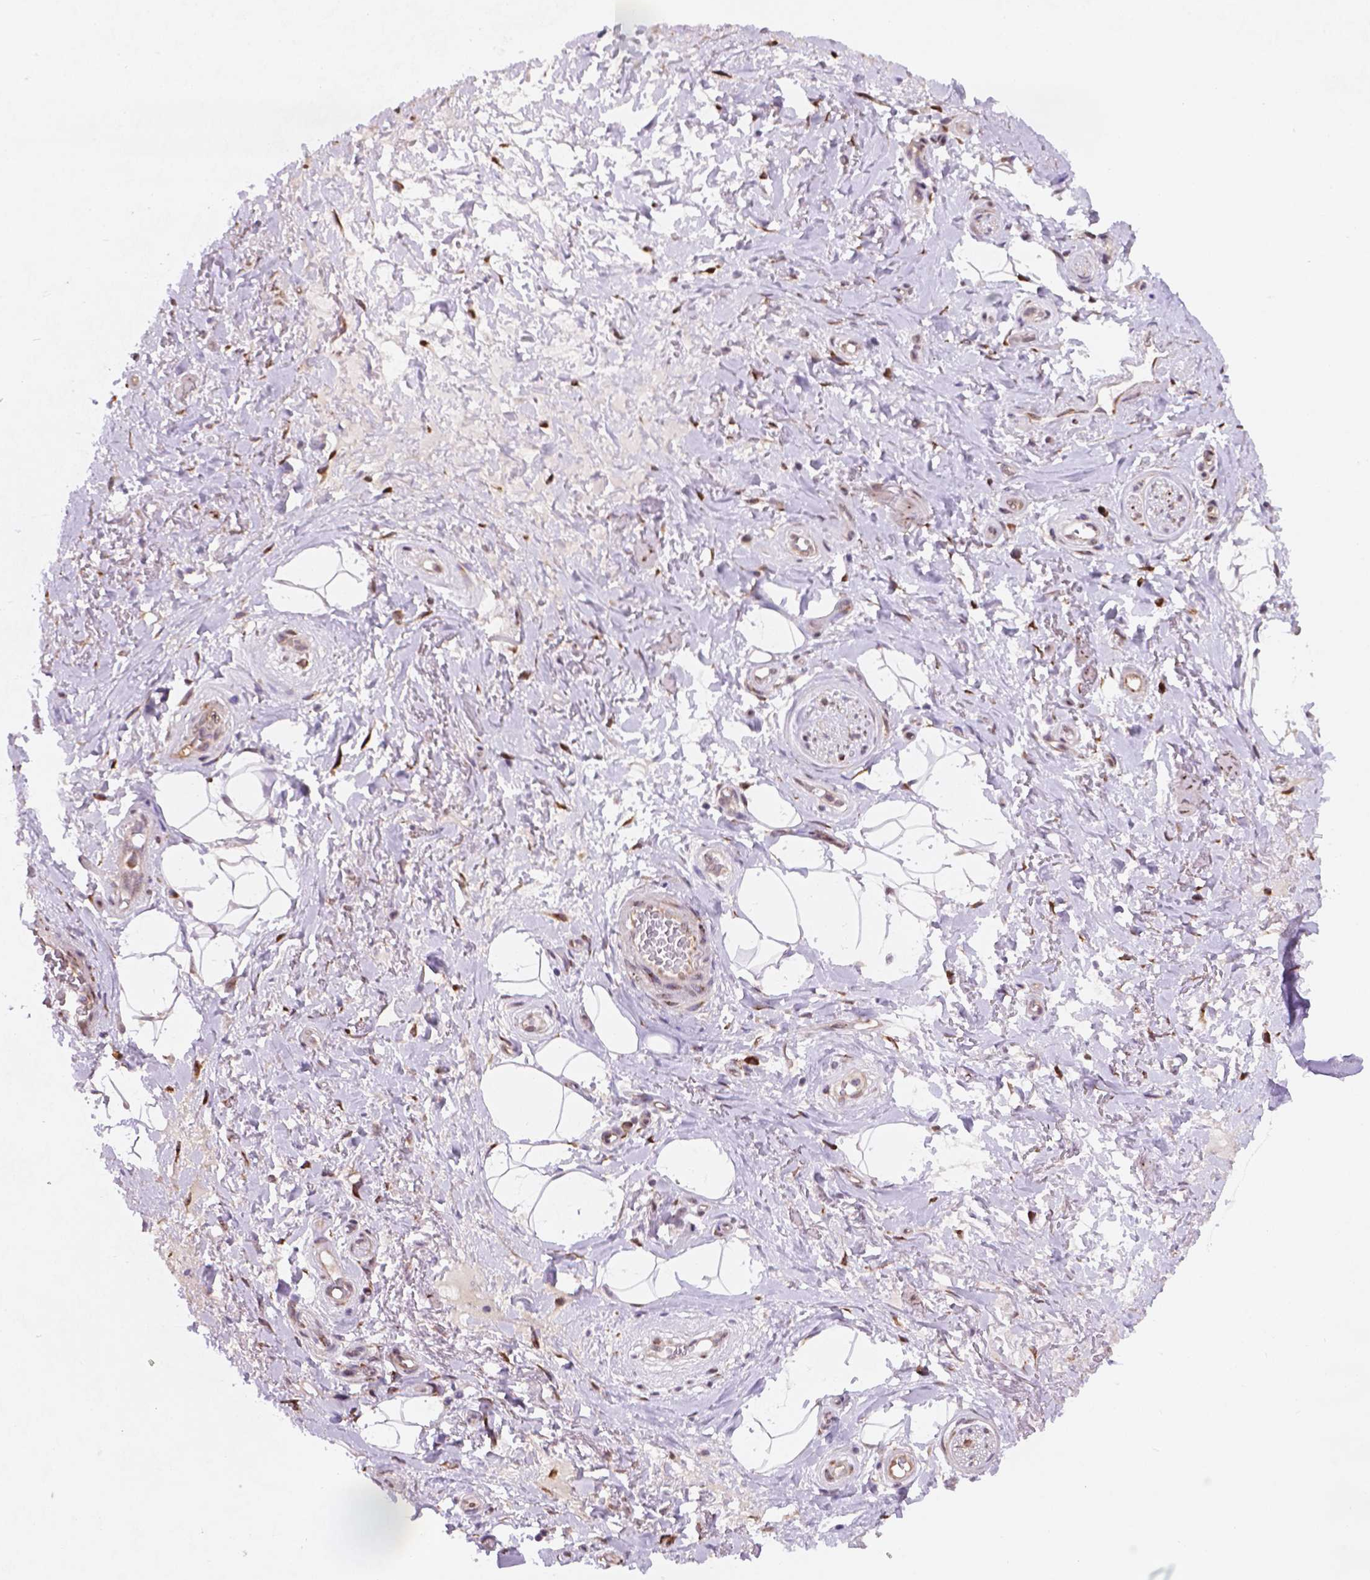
{"staining": {"intensity": "moderate", "quantity": "<25%", "location": "cytoplasmic/membranous"}, "tissue": "adipose tissue", "cell_type": "Adipocytes", "image_type": "normal", "snomed": [{"axis": "morphology", "description": "Normal tissue, NOS"}, {"axis": "topography", "description": "Anal"}, {"axis": "topography", "description": "Peripheral nerve tissue"}], "caption": "IHC image of benign adipose tissue: adipose tissue stained using IHC demonstrates low levels of moderate protein expression localized specifically in the cytoplasmic/membranous of adipocytes, appearing as a cytoplasmic/membranous brown color.", "gene": "FNIP1", "patient": {"sex": "male", "age": 53}}